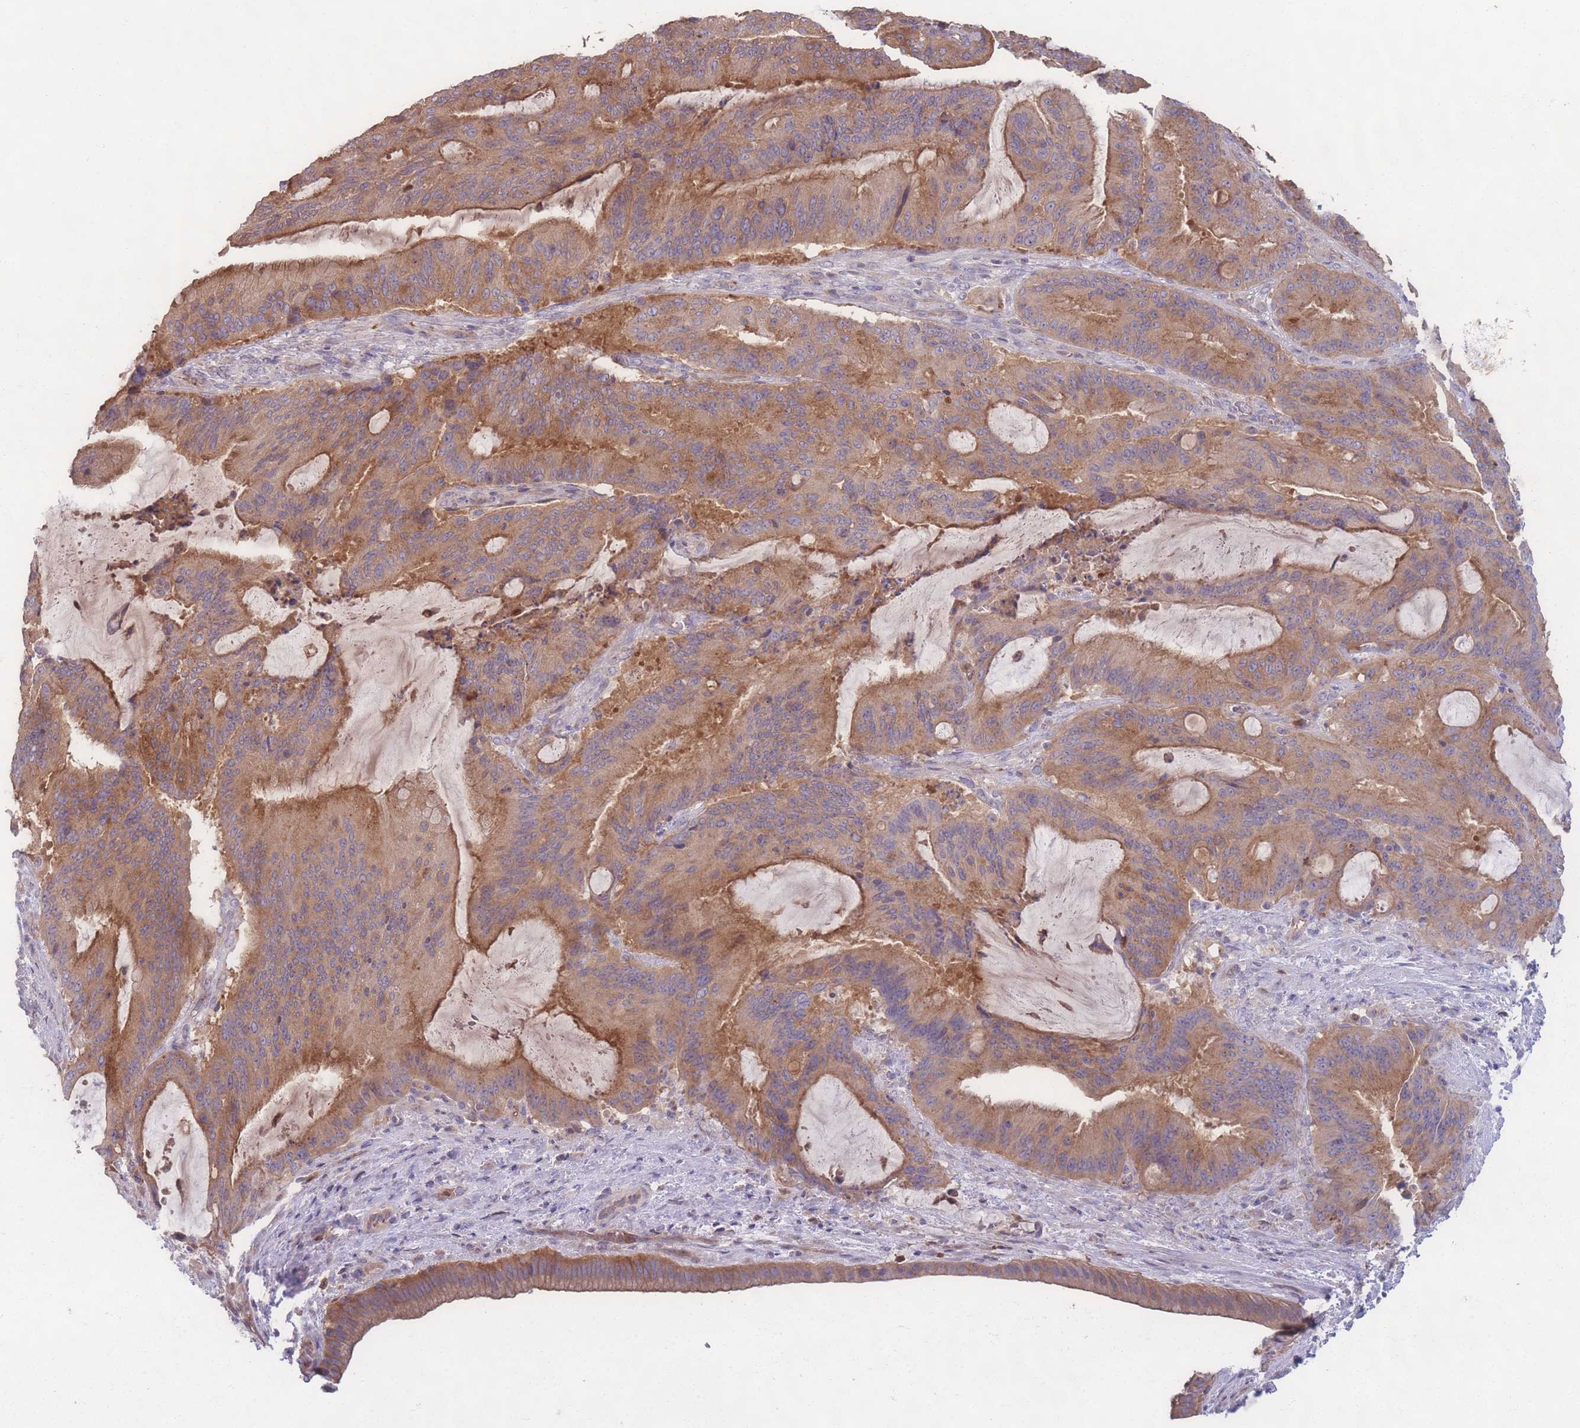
{"staining": {"intensity": "moderate", "quantity": ">75%", "location": "cytoplasmic/membranous"}, "tissue": "liver cancer", "cell_type": "Tumor cells", "image_type": "cancer", "snomed": [{"axis": "morphology", "description": "Normal tissue, NOS"}, {"axis": "morphology", "description": "Cholangiocarcinoma"}, {"axis": "topography", "description": "Liver"}, {"axis": "topography", "description": "Peripheral nerve tissue"}], "caption": "Tumor cells show moderate cytoplasmic/membranous staining in approximately >75% of cells in liver cancer (cholangiocarcinoma). (DAB = brown stain, brightfield microscopy at high magnification).", "gene": "STEAP3", "patient": {"sex": "female", "age": 73}}